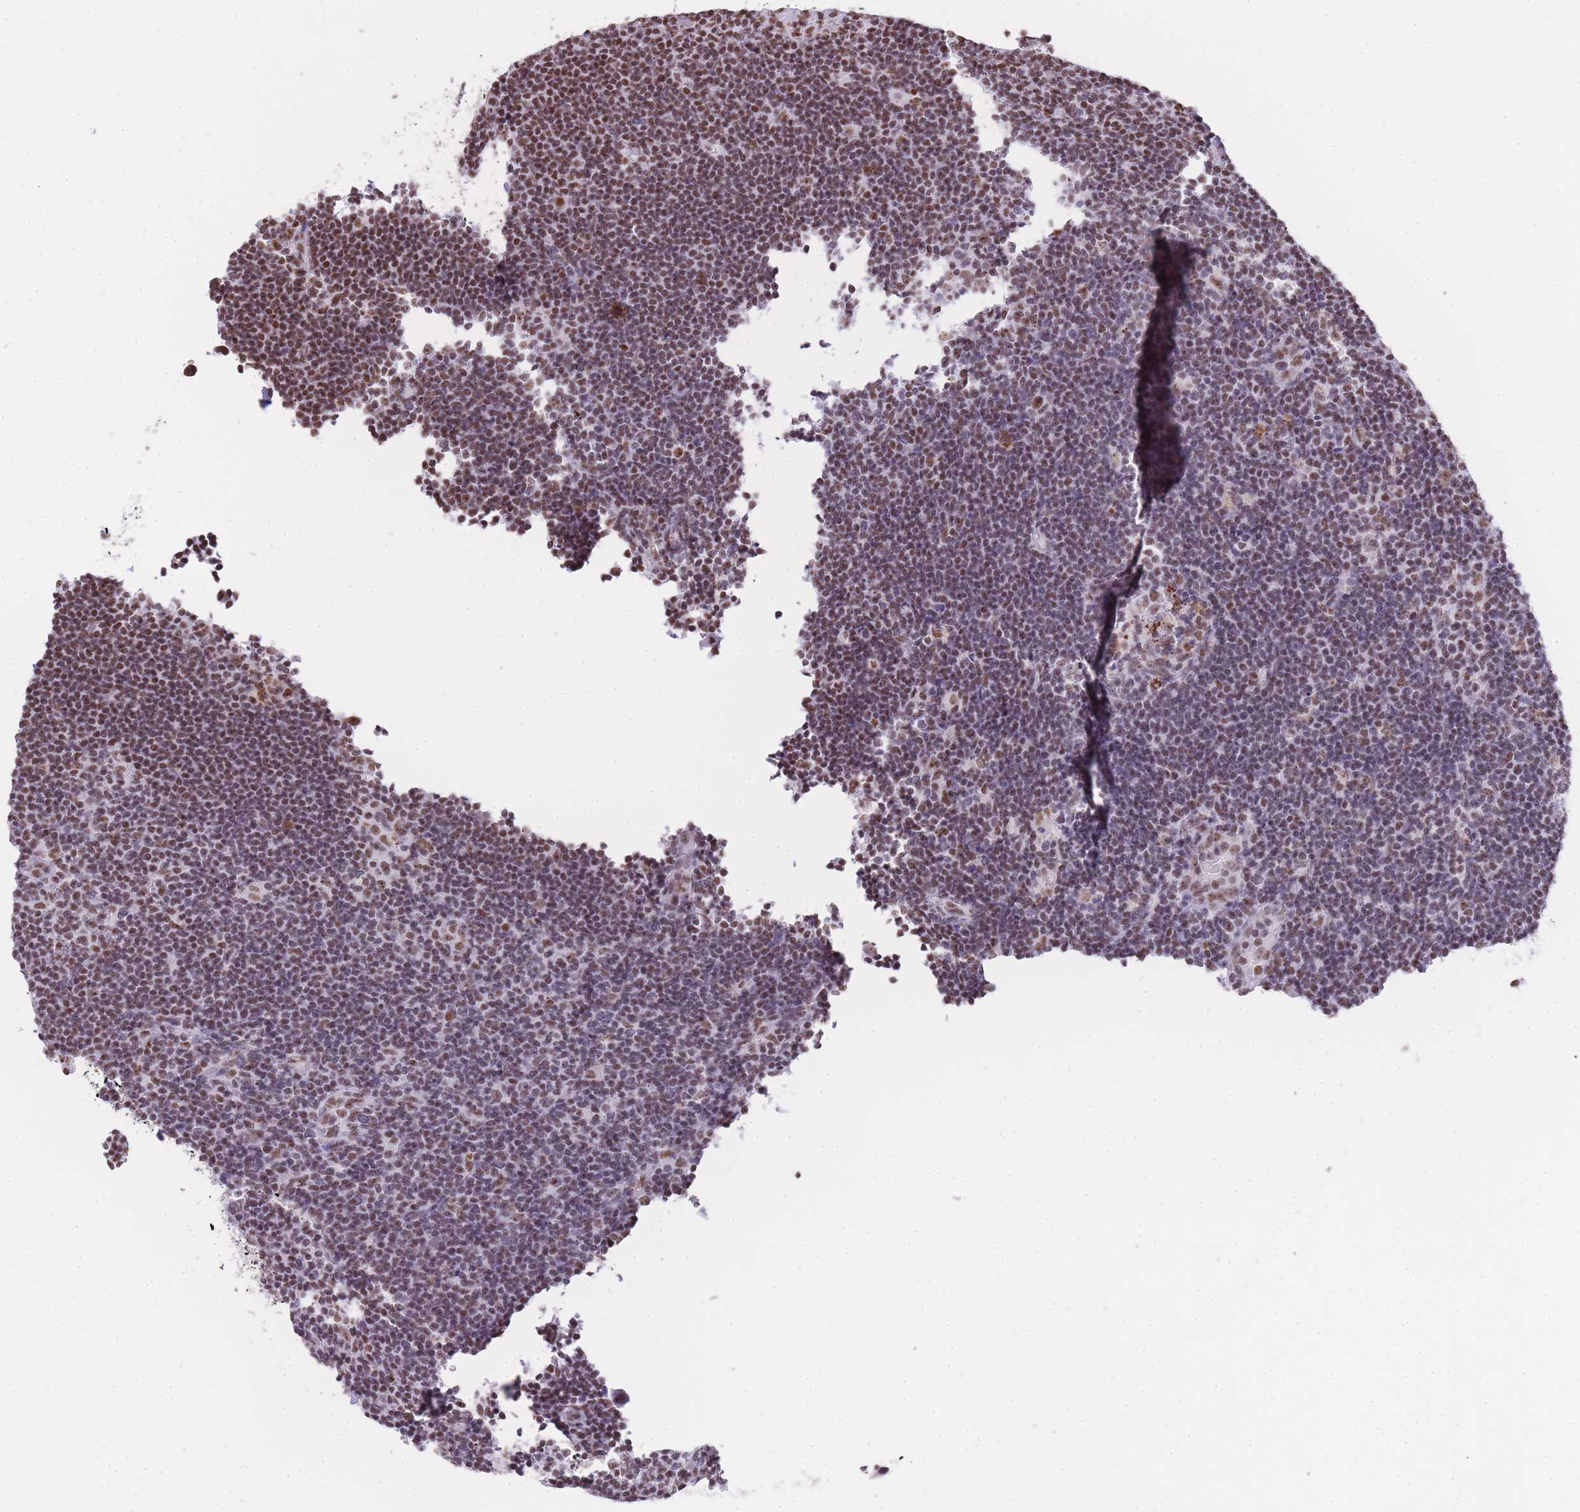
{"staining": {"intensity": "moderate", "quantity": ">75%", "location": "nuclear"}, "tissue": "lymphoma", "cell_type": "Tumor cells", "image_type": "cancer", "snomed": [{"axis": "morphology", "description": "Hodgkin's disease, NOS"}, {"axis": "topography", "description": "Lymph node"}], "caption": "Tumor cells demonstrate medium levels of moderate nuclear positivity in about >75% of cells in Hodgkin's disease.", "gene": "EVC2", "patient": {"sex": "female", "age": 57}}